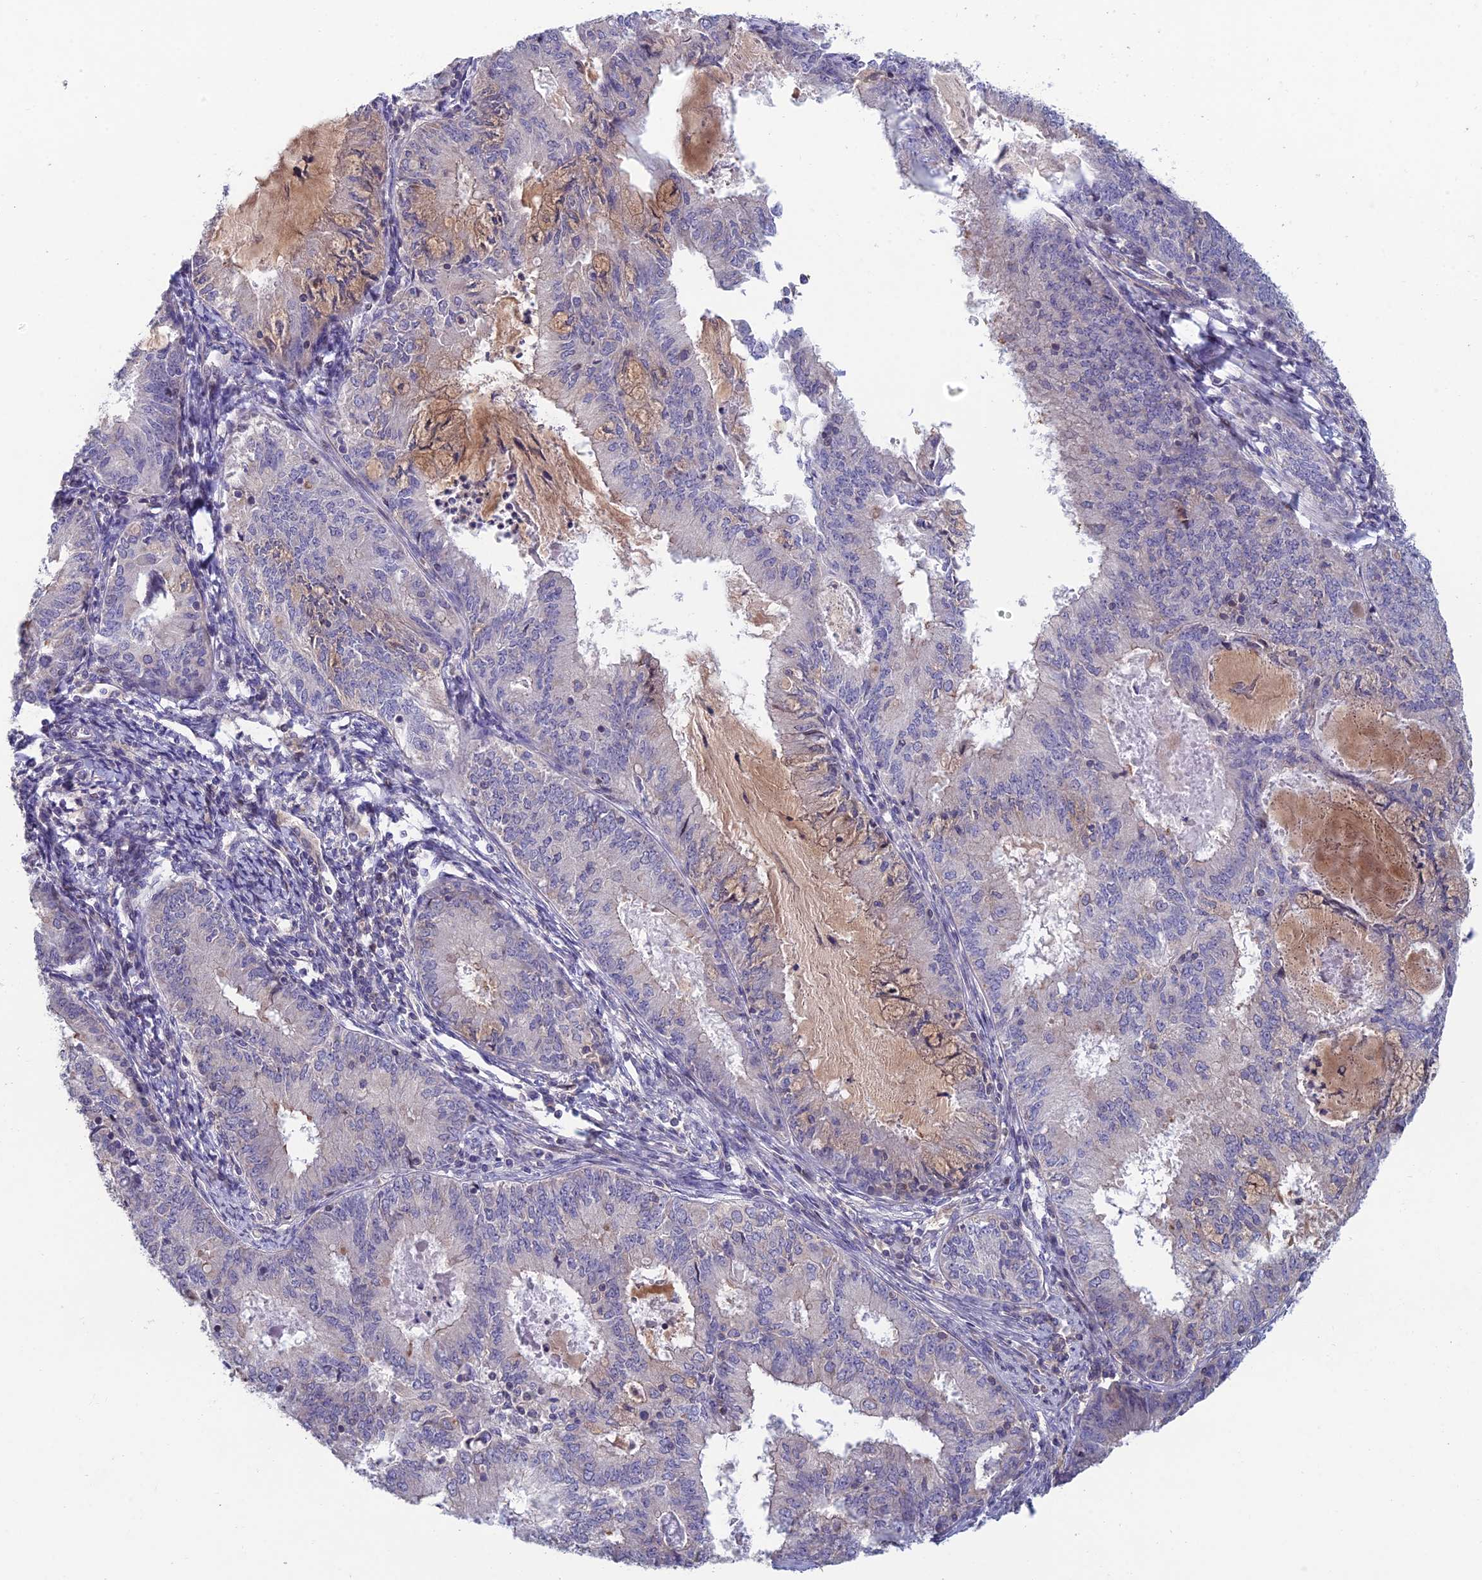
{"staining": {"intensity": "negative", "quantity": "none", "location": "none"}, "tissue": "endometrial cancer", "cell_type": "Tumor cells", "image_type": "cancer", "snomed": [{"axis": "morphology", "description": "Adenocarcinoma, NOS"}, {"axis": "topography", "description": "Endometrium"}], "caption": "This is an immunohistochemistry (IHC) histopathology image of human endometrial cancer. There is no positivity in tumor cells.", "gene": "USP37", "patient": {"sex": "female", "age": 57}}